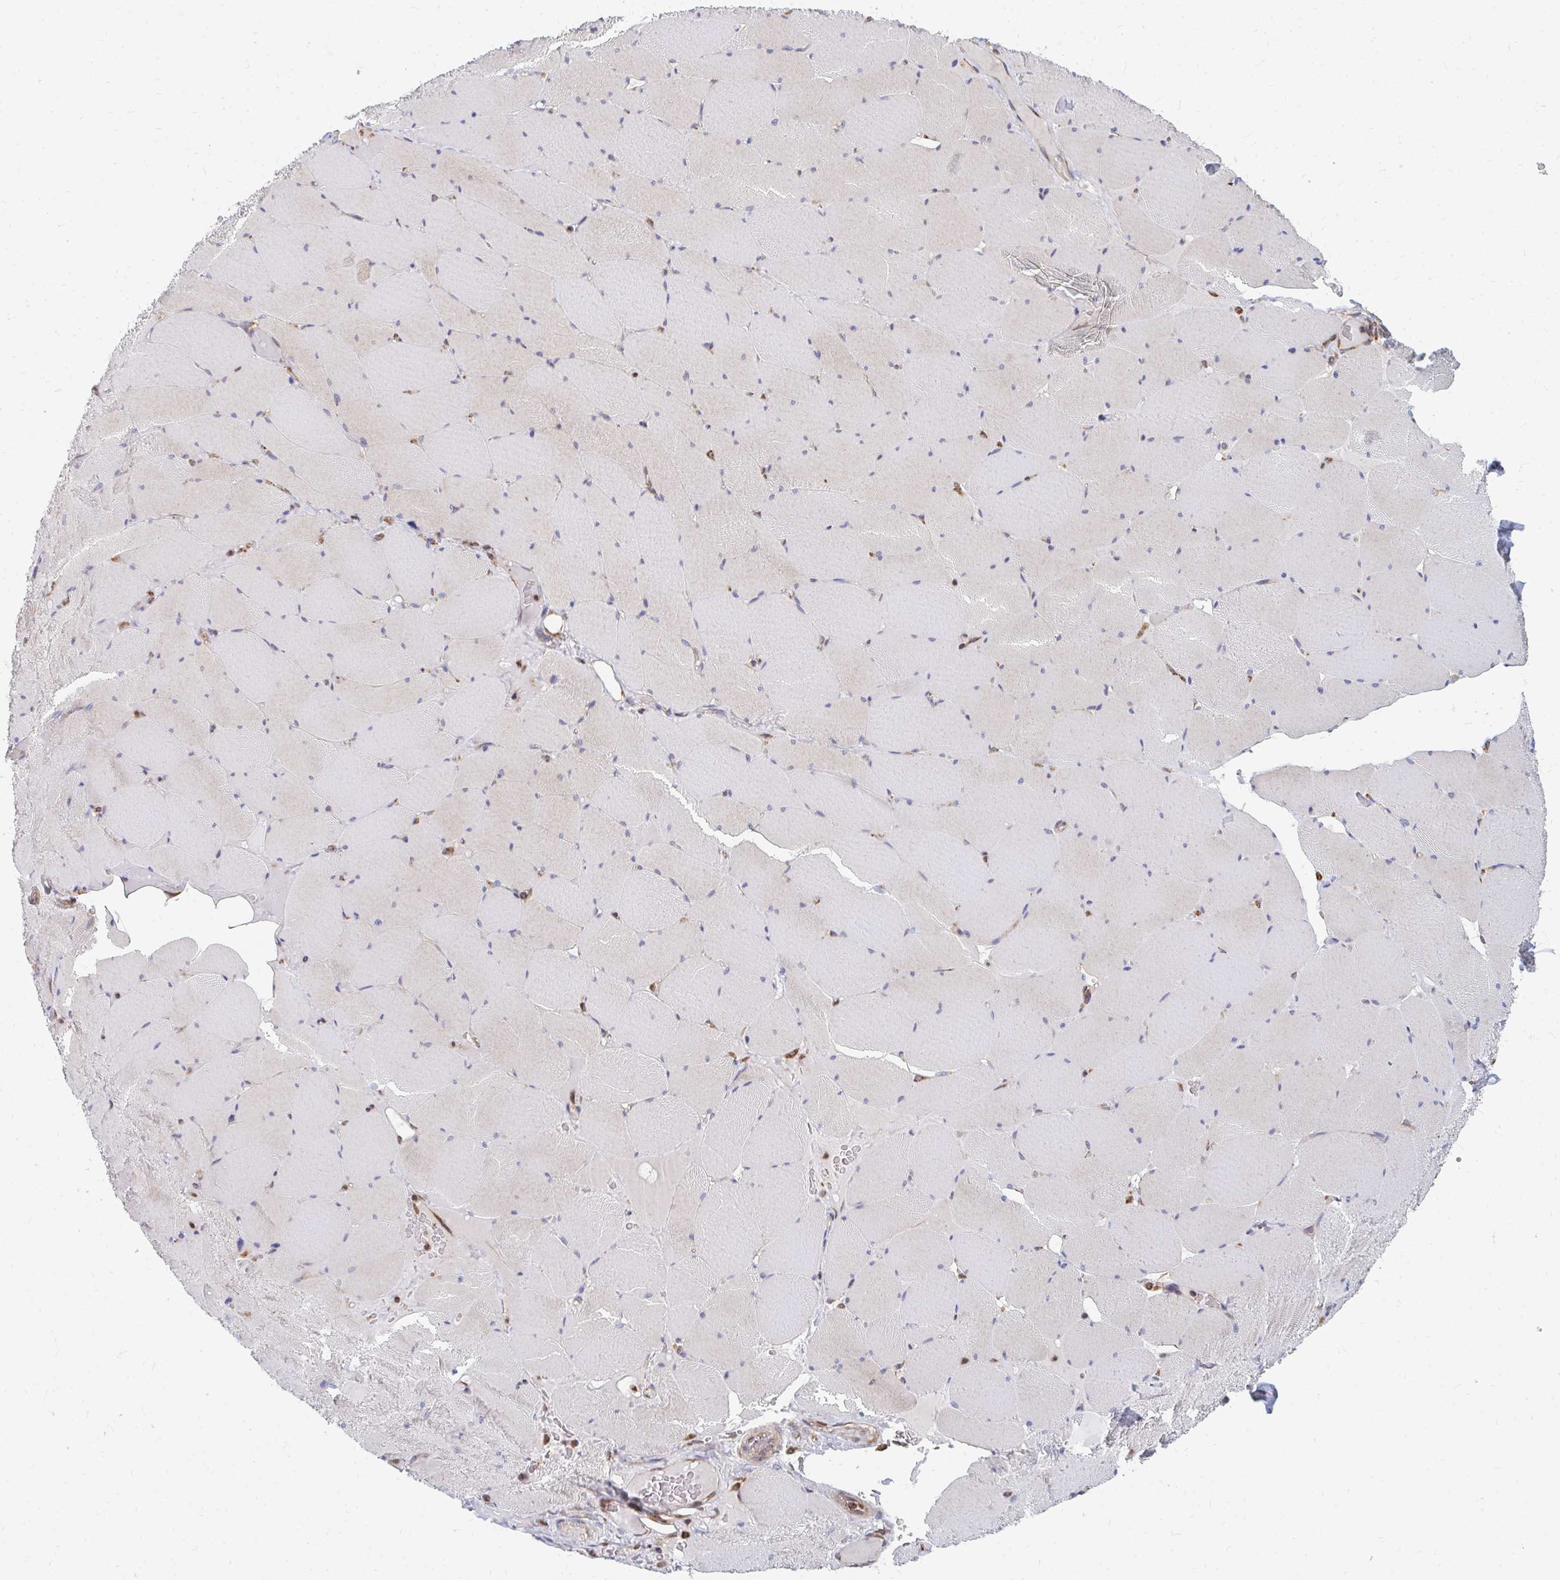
{"staining": {"intensity": "negative", "quantity": "none", "location": "none"}, "tissue": "skeletal muscle", "cell_type": "Myocytes", "image_type": "normal", "snomed": [{"axis": "morphology", "description": "Normal tissue, NOS"}, {"axis": "topography", "description": "Skeletal muscle"}, {"axis": "topography", "description": "Head-Neck"}], "caption": "A micrograph of skeletal muscle stained for a protein displays no brown staining in myocytes.", "gene": "PPP1R13L", "patient": {"sex": "male", "age": 66}}